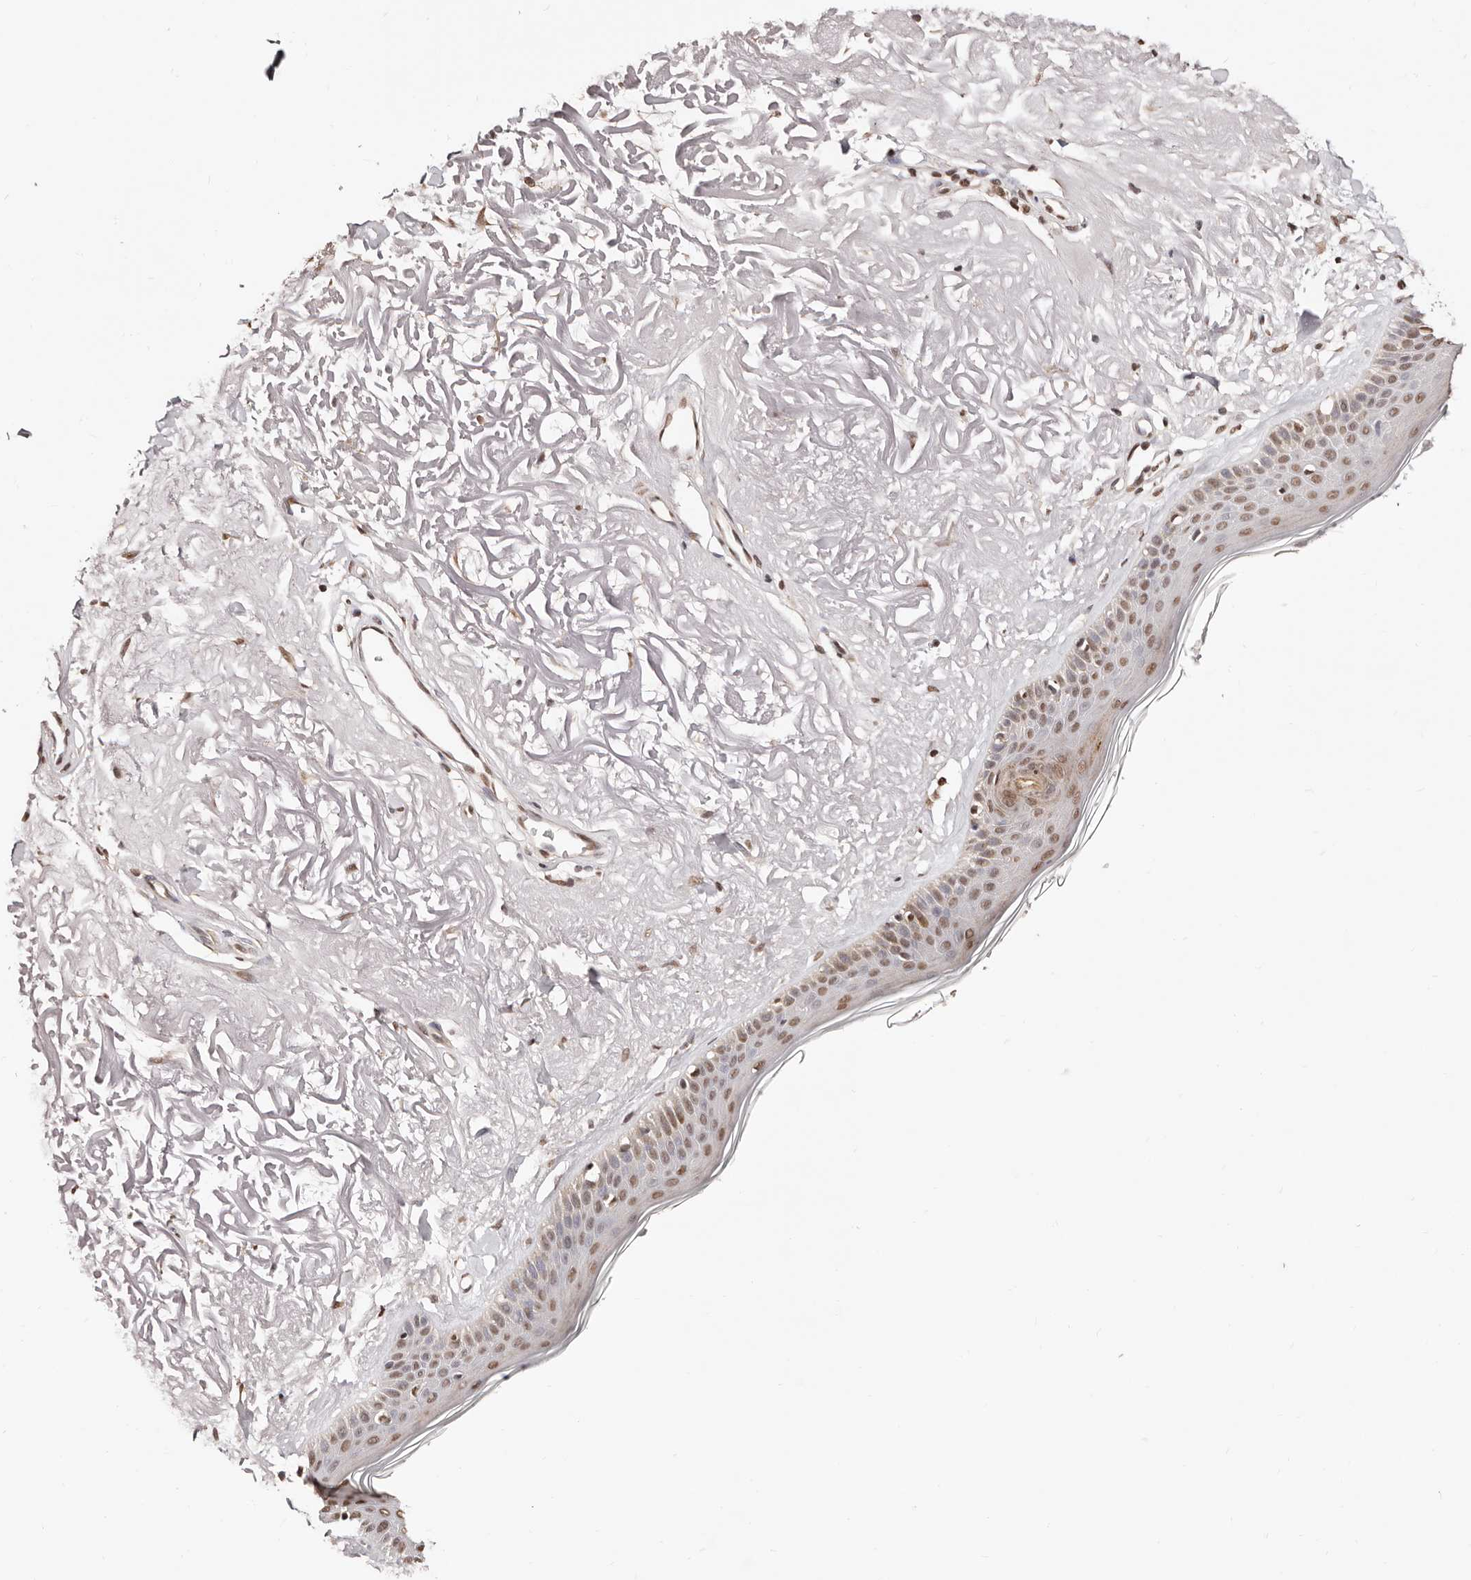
{"staining": {"intensity": "moderate", "quantity": ">75%", "location": "nuclear"}, "tissue": "skin", "cell_type": "Fibroblasts", "image_type": "normal", "snomed": [{"axis": "morphology", "description": "Normal tissue, NOS"}, {"axis": "topography", "description": "Skin"}, {"axis": "topography", "description": "Skeletal muscle"}], "caption": "Protein staining displays moderate nuclear positivity in about >75% of fibroblasts in unremarkable skin. (Stains: DAB (3,3'-diaminobenzidine) in brown, nuclei in blue, Microscopy: brightfield microscopy at high magnification).", "gene": "BICRAL", "patient": {"sex": "male", "age": 83}}